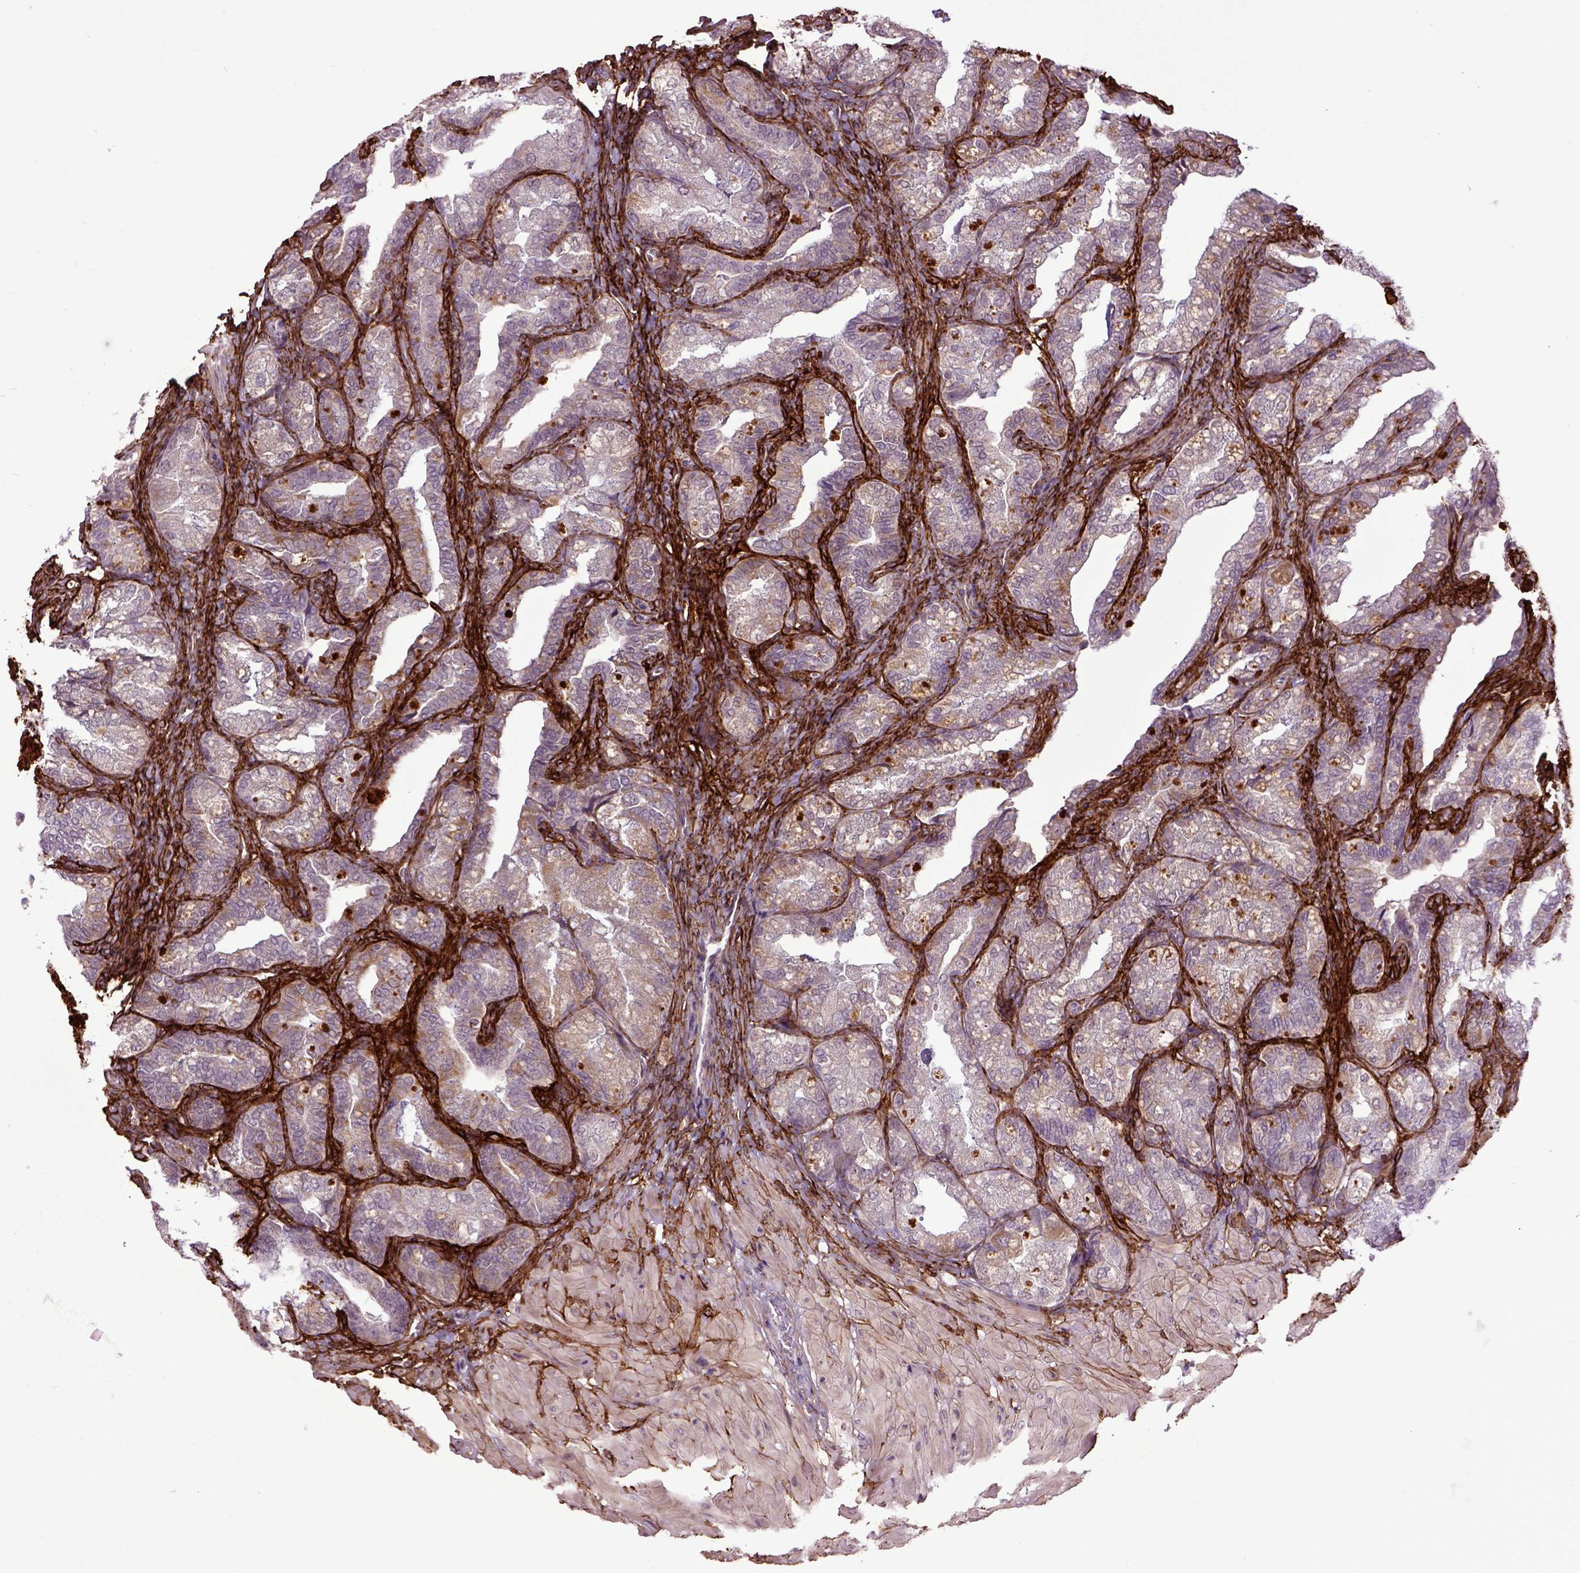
{"staining": {"intensity": "weak", "quantity": "<25%", "location": "cytoplasmic/membranous"}, "tissue": "seminal vesicle", "cell_type": "Glandular cells", "image_type": "normal", "snomed": [{"axis": "morphology", "description": "Normal tissue, NOS"}, {"axis": "topography", "description": "Seminal veicle"}], "caption": "Human seminal vesicle stained for a protein using immunohistochemistry shows no positivity in glandular cells.", "gene": "EMILIN3", "patient": {"sex": "male", "age": 57}}